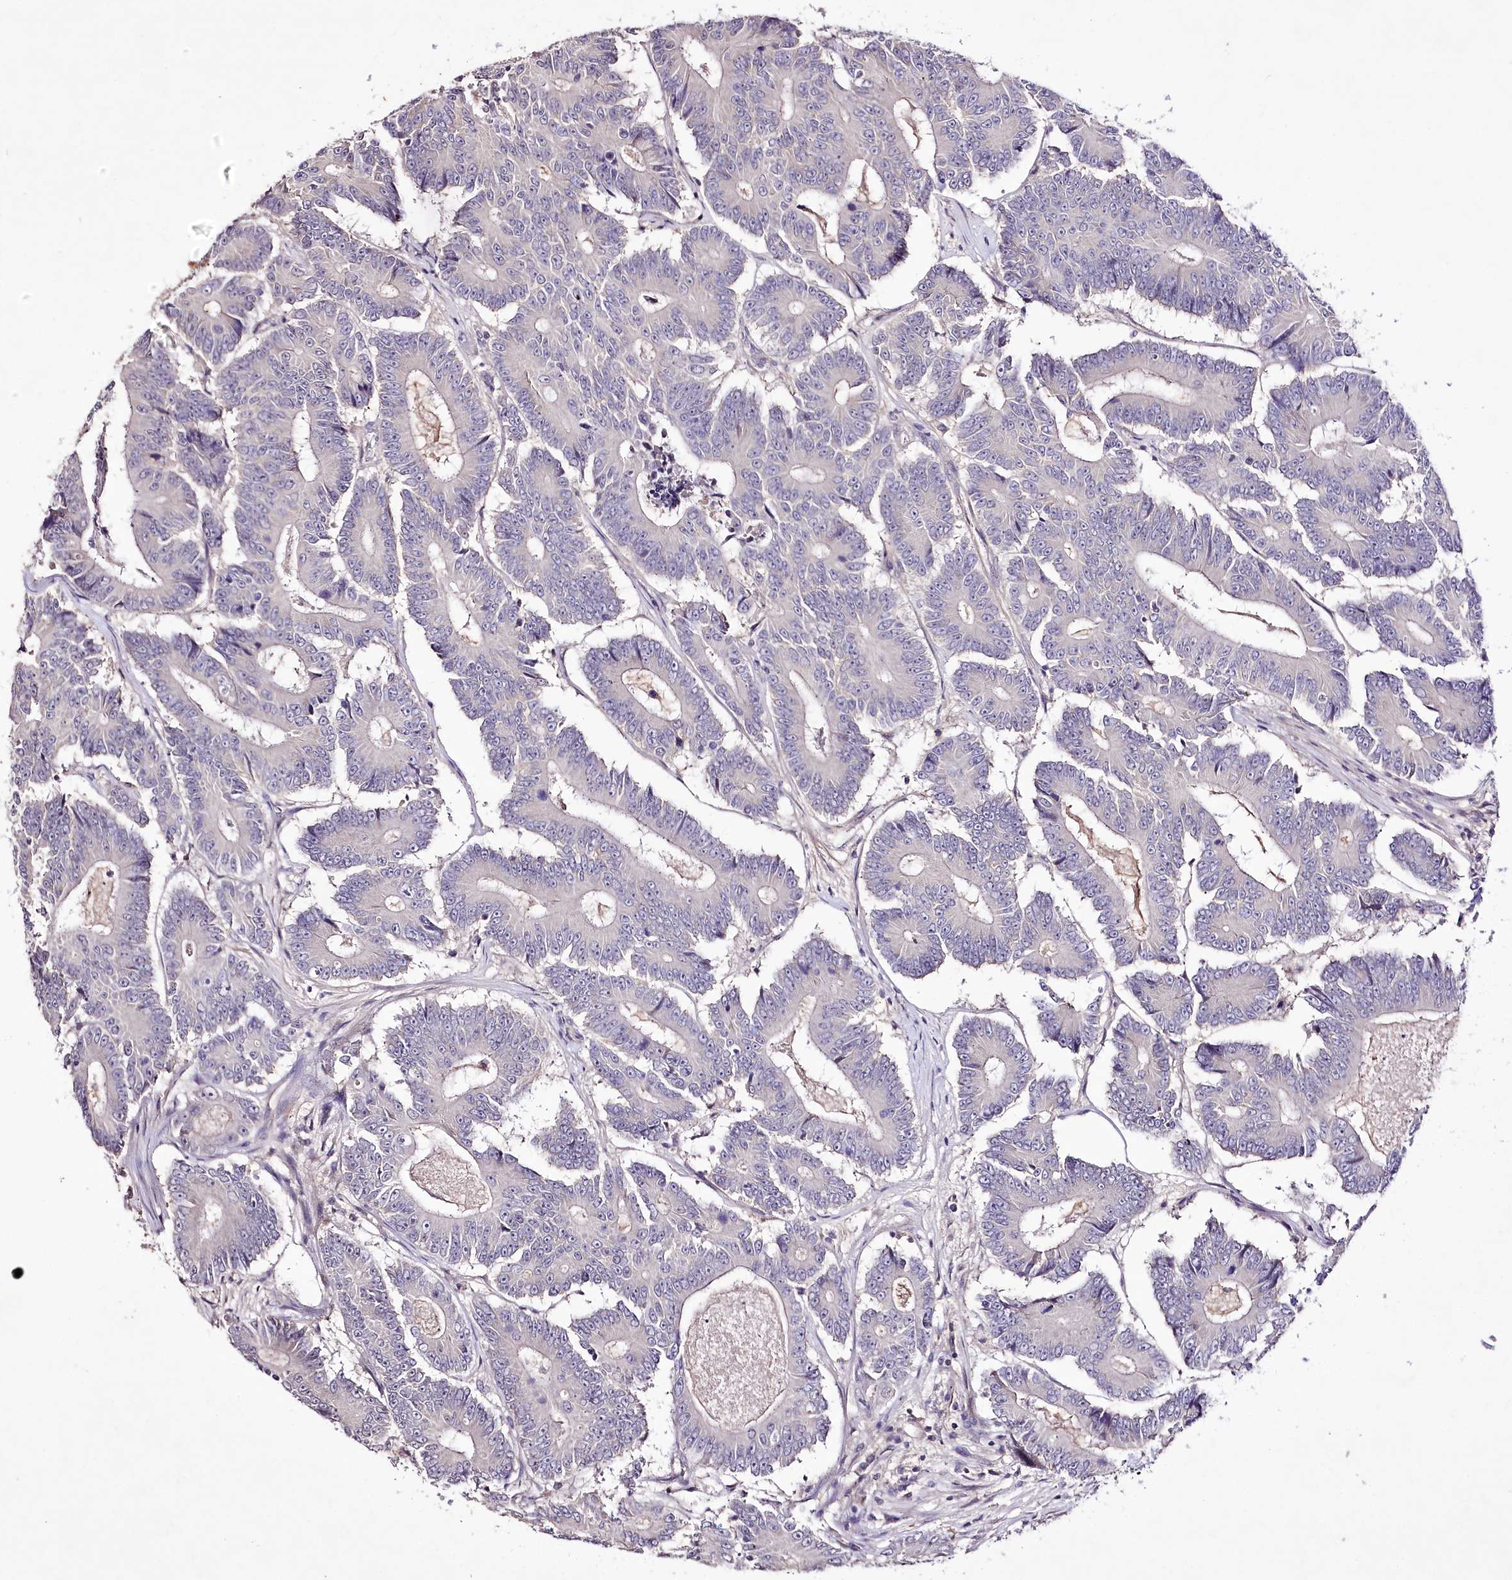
{"staining": {"intensity": "negative", "quantity": "none", "location": "none"}, "tissue": "colorectal cancer", "cell_type": "Tumor cells", "image_type": "cancer", "snomed": [{"axis": "morphology", "description": "Adenocarcinoma, NOS"}, {"axis": "topography", "description": "Colon"}], "caption": "Tumor cells are negative for protein expression in human colorectal adenocarcinoma.", "gene": "ENPP1", "patient": {"sex": "male", "age": 83}}